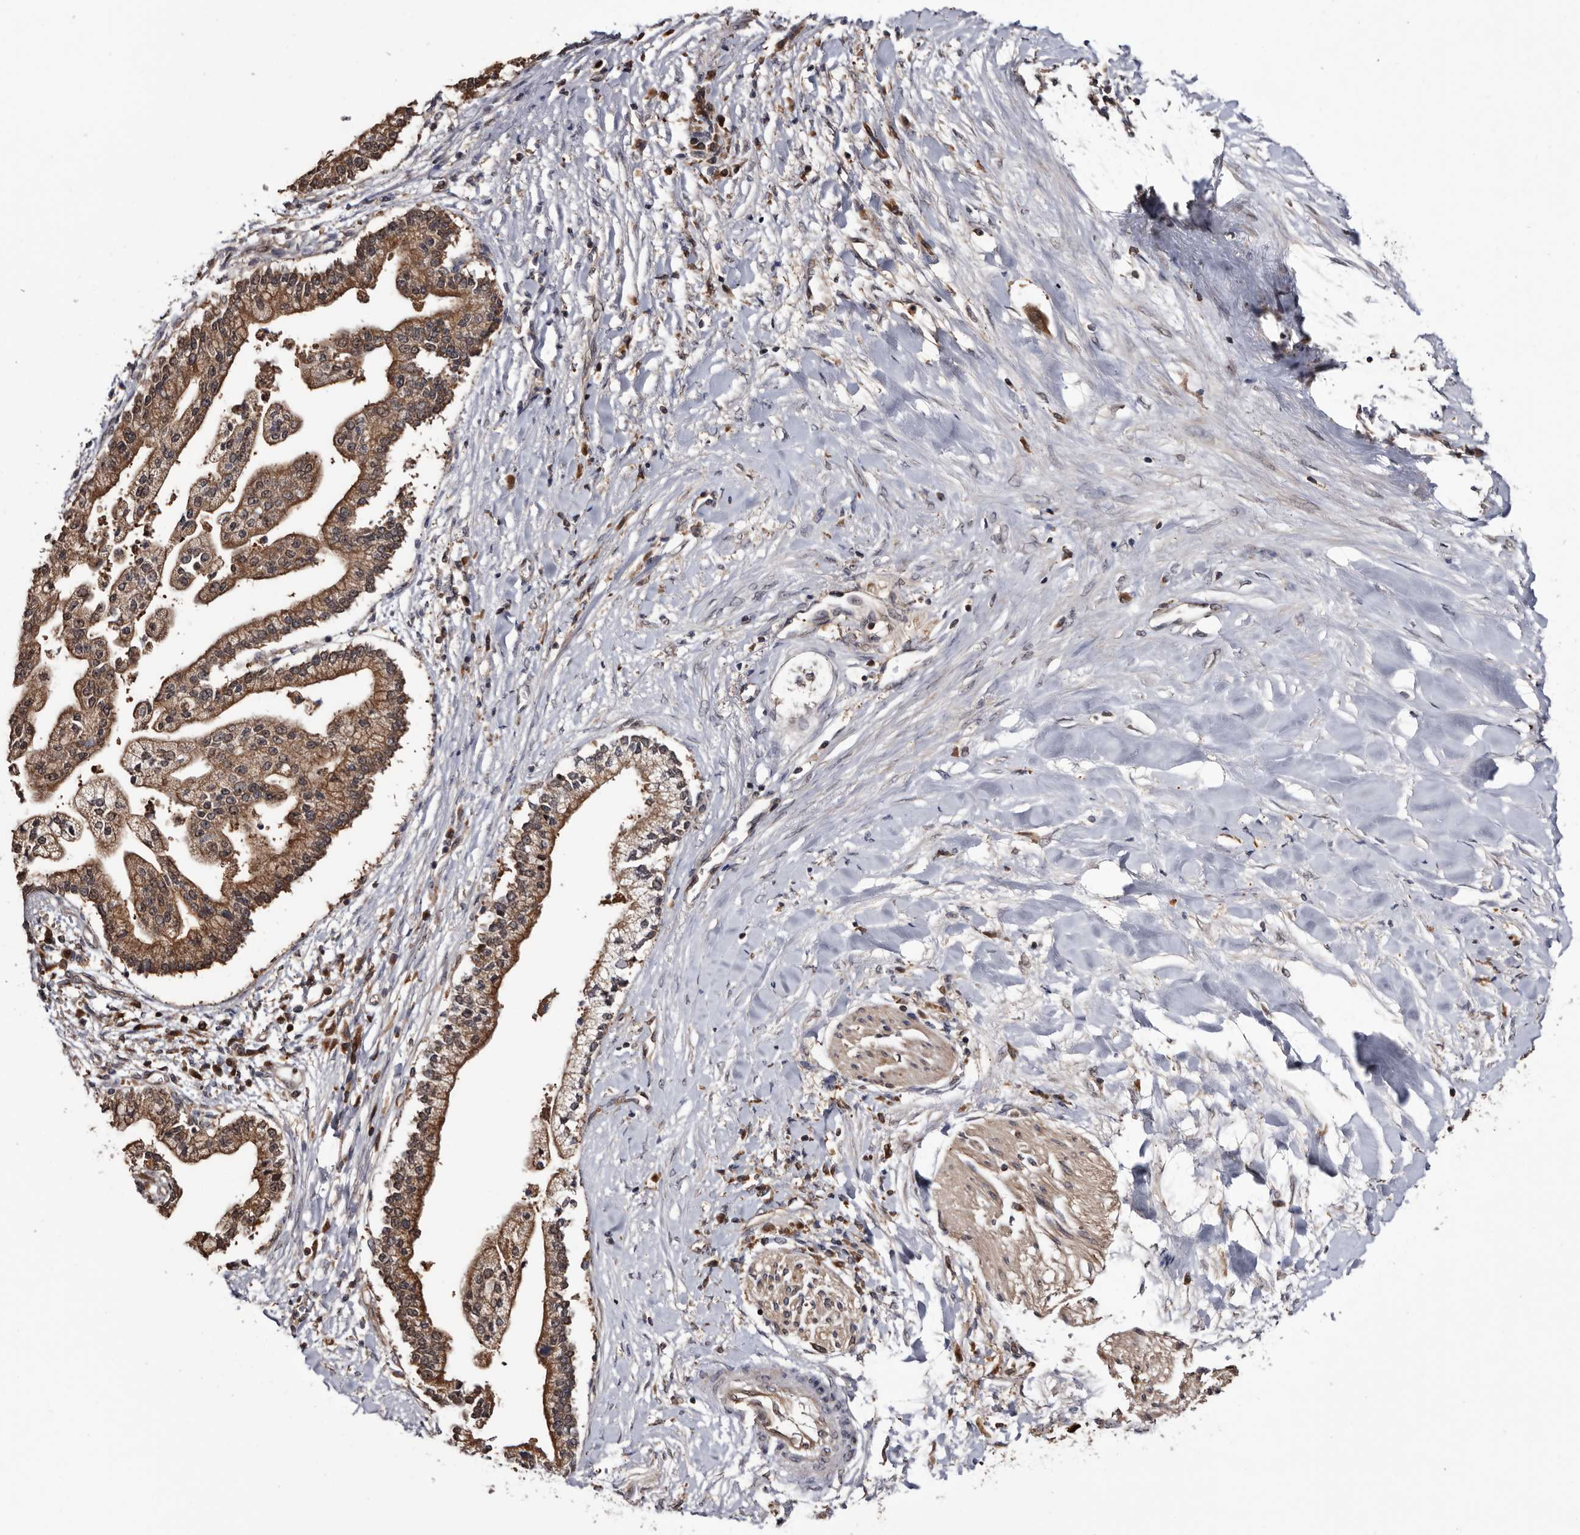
{"staining": {"intensity": "strong", "quantity": ">75%", "location": "cytoplasmic/membranous"}, "tissue": "liver cancer", "cell_type": "Tumor cells", "image_type": "cancer", "snomed": [{"axis": "morphology", "description": "Cholangiocarcinoma"}, {"axis": "topography", "description": "Liver"}], "caption": "A high-resolution micrograph shows immunohistochemistry staining of cholangiocarcinoma (liver), which exhibits strong cytoplasmic/membranous positivity in about >75% of tumor cells.", "gene": "TTI2", "patient": {"sex": "male", "age": 50}}